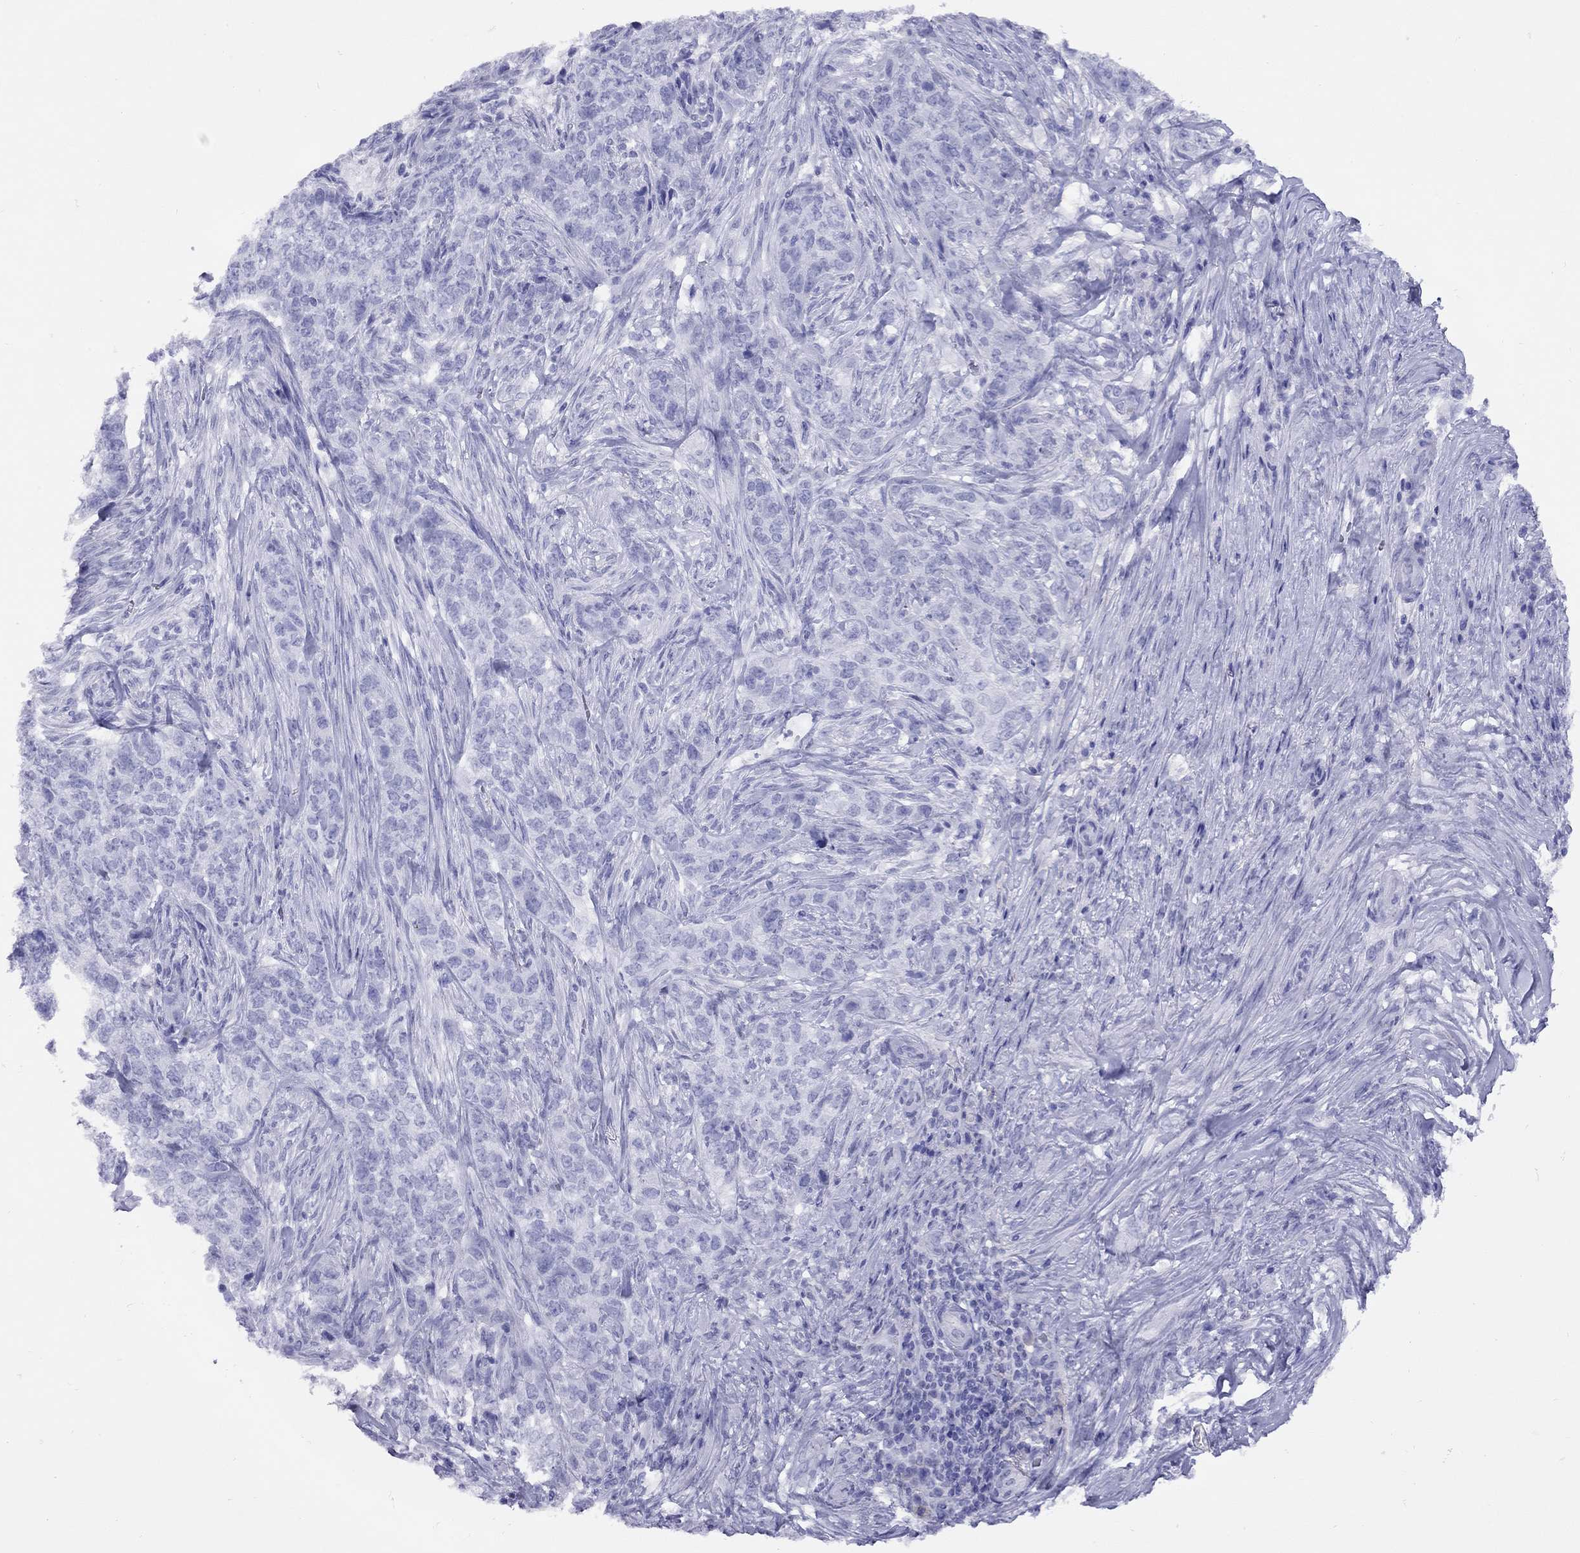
{"staining": {"intensity": "negative", "quantity": "none", "location": "none"}, "tissue": "skin cancer", "cell_type": "Tumor cells", "image_type": "cancer", "snomed": [{"axis": "morphology", "description": "Basal cell carcinoma"}, {"axis": "topography", "description": "Skin"}], "caption": "The immunohistochemistry micrograph has no significant expression in tumor cells of skin cancer tissue. (DAB (3,3'-diaminobenzidine) IHC, high magnification).", "gene": "GRIA2", "patient": {"sex": "female", "age": 69}}